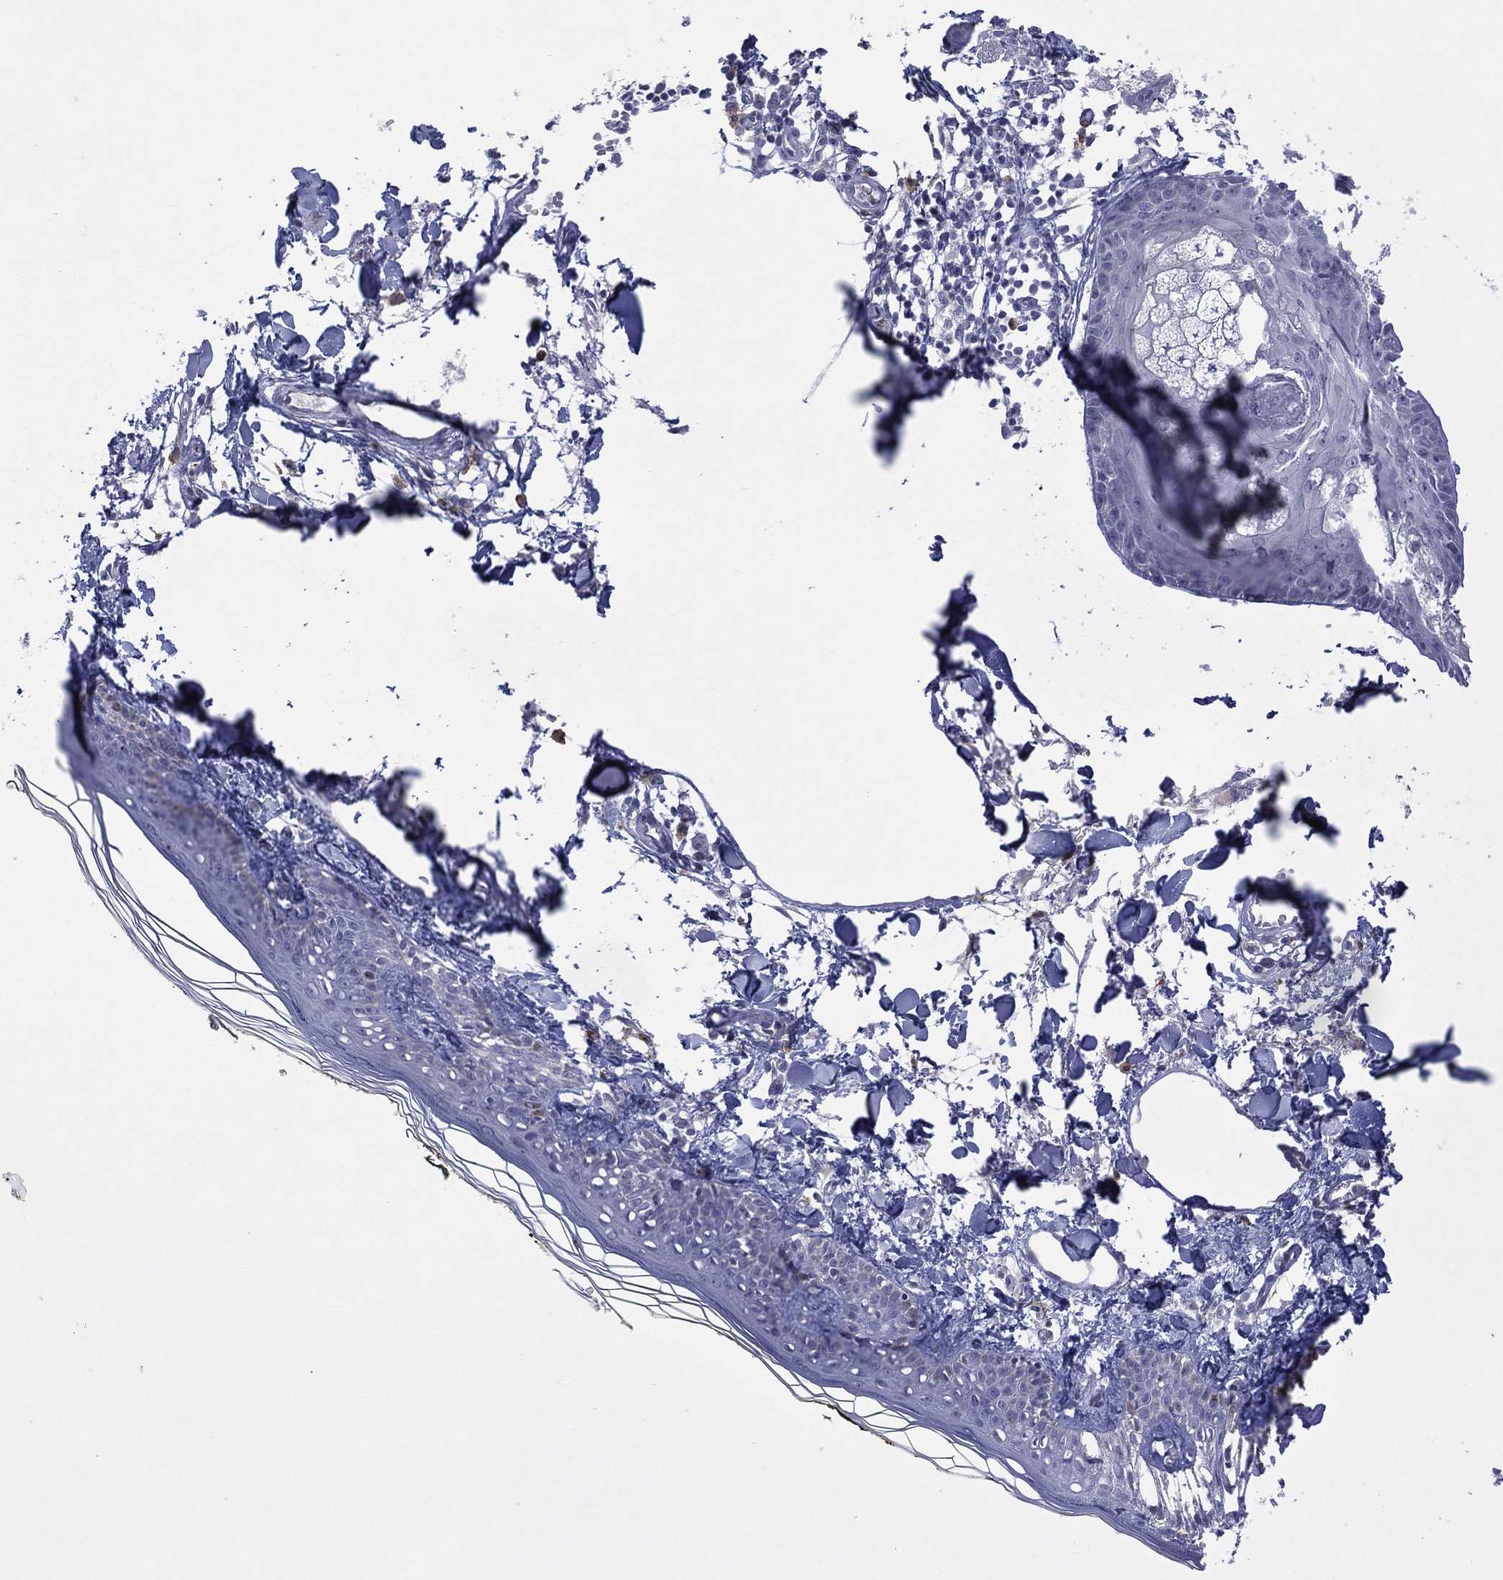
{"staining": {"intensity": "negative", "quantity": "none", "location": "none"}, "tissue": "skin", "cell_type": "Fibroblasts", "image_type": "normal", "snomed": [{"axis": "morphology", "description": "Normal tissue, NOS"}, {"axis": "topography", "description": "Skin"}], "caption": "DAB (3,3'-diaminobenzidine) immunohistochemical staining of normal human skin demonstrates no significant positivity in fibroblasts. (DAB immunohistochemistry with hematoxylin counter stain).", "gene": "ASB10", "patient": {"sex": "male", "age": 76}}